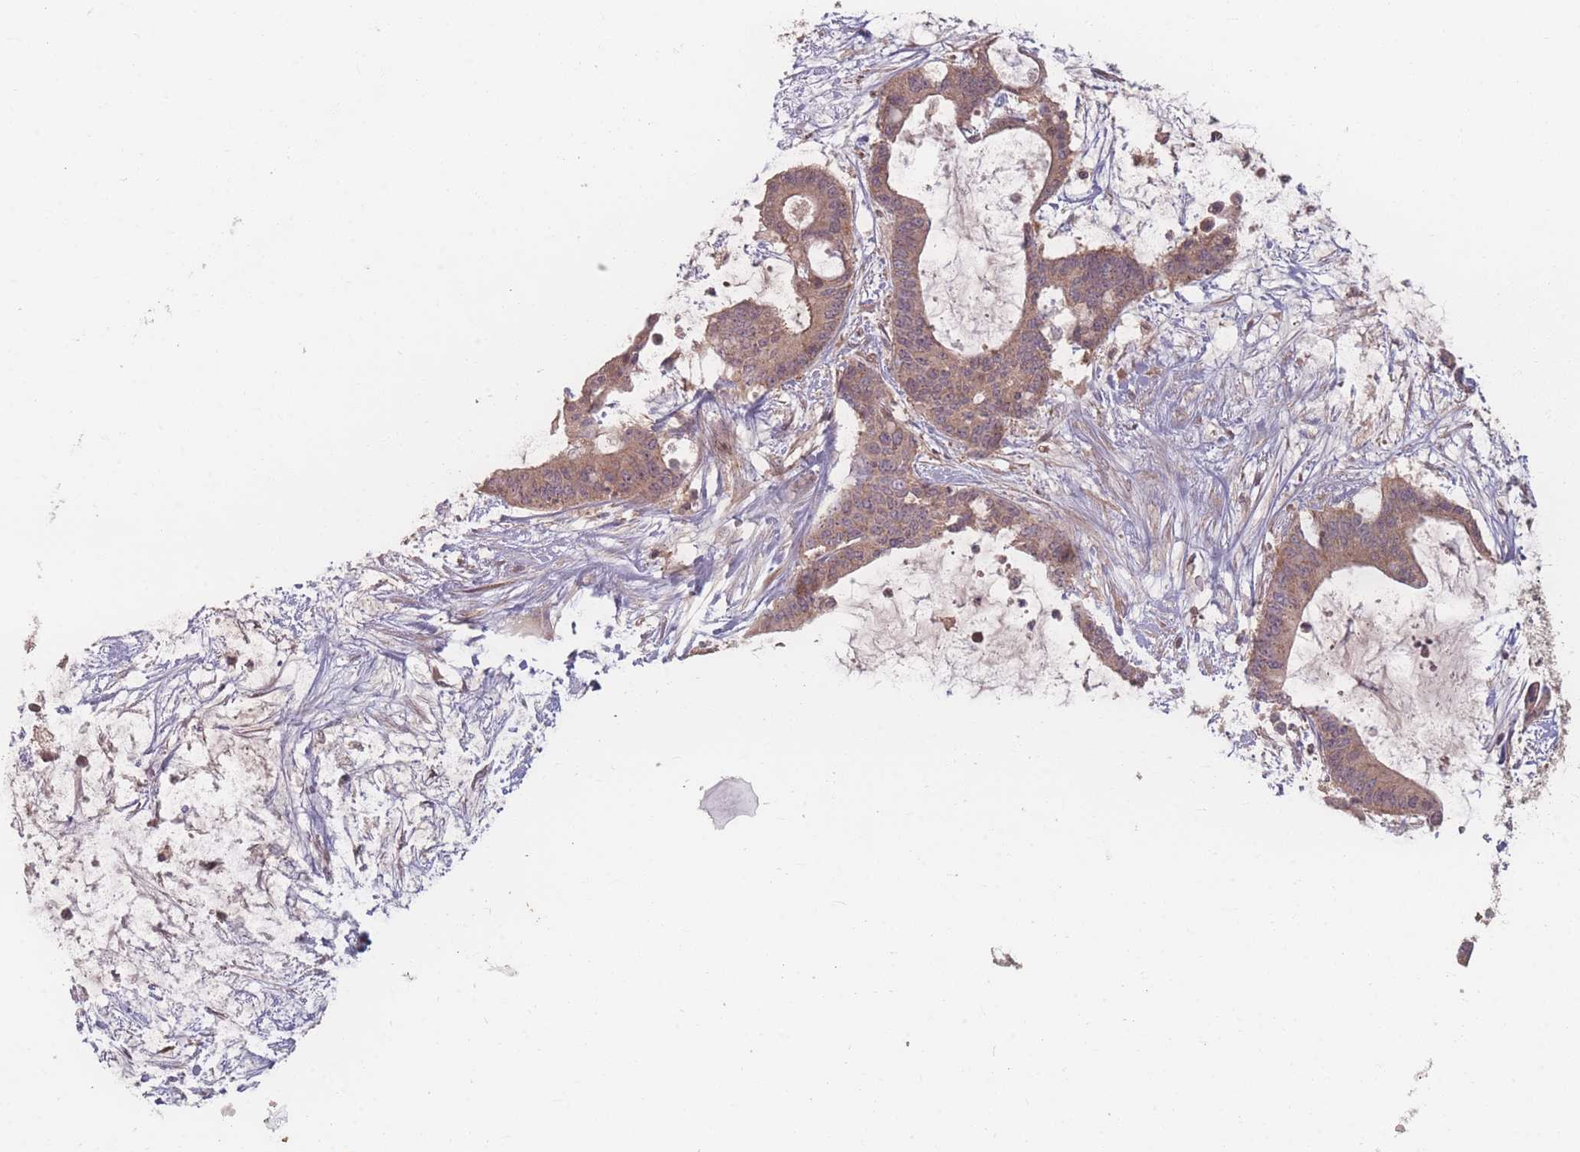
{"staining": {"intensity": "weak", "quantity": ">75%", "location": "cytoplasmic/membranous"}, "tissue": "liver cancer", "cell_type": "Tumor cells", "image_type": "cancer", "snomed": [{"axis": "morphology", "description": "Normal tissue, NOS"}, {"axis": "morphology", "description": "Cholangiocarcinoma"}, {"axis": "topography", "description": "Liver"}, {"axis": "topography", "description": "Peripheral nerve tissue"}], "caption": "This is an image of immunohistochemistry staining of liver cancer, which shows weak staining in the cytoplasmic/membranous of tumor cells.", "gene": "HAGH", "patient": {"sex": "female", "age": 73}}